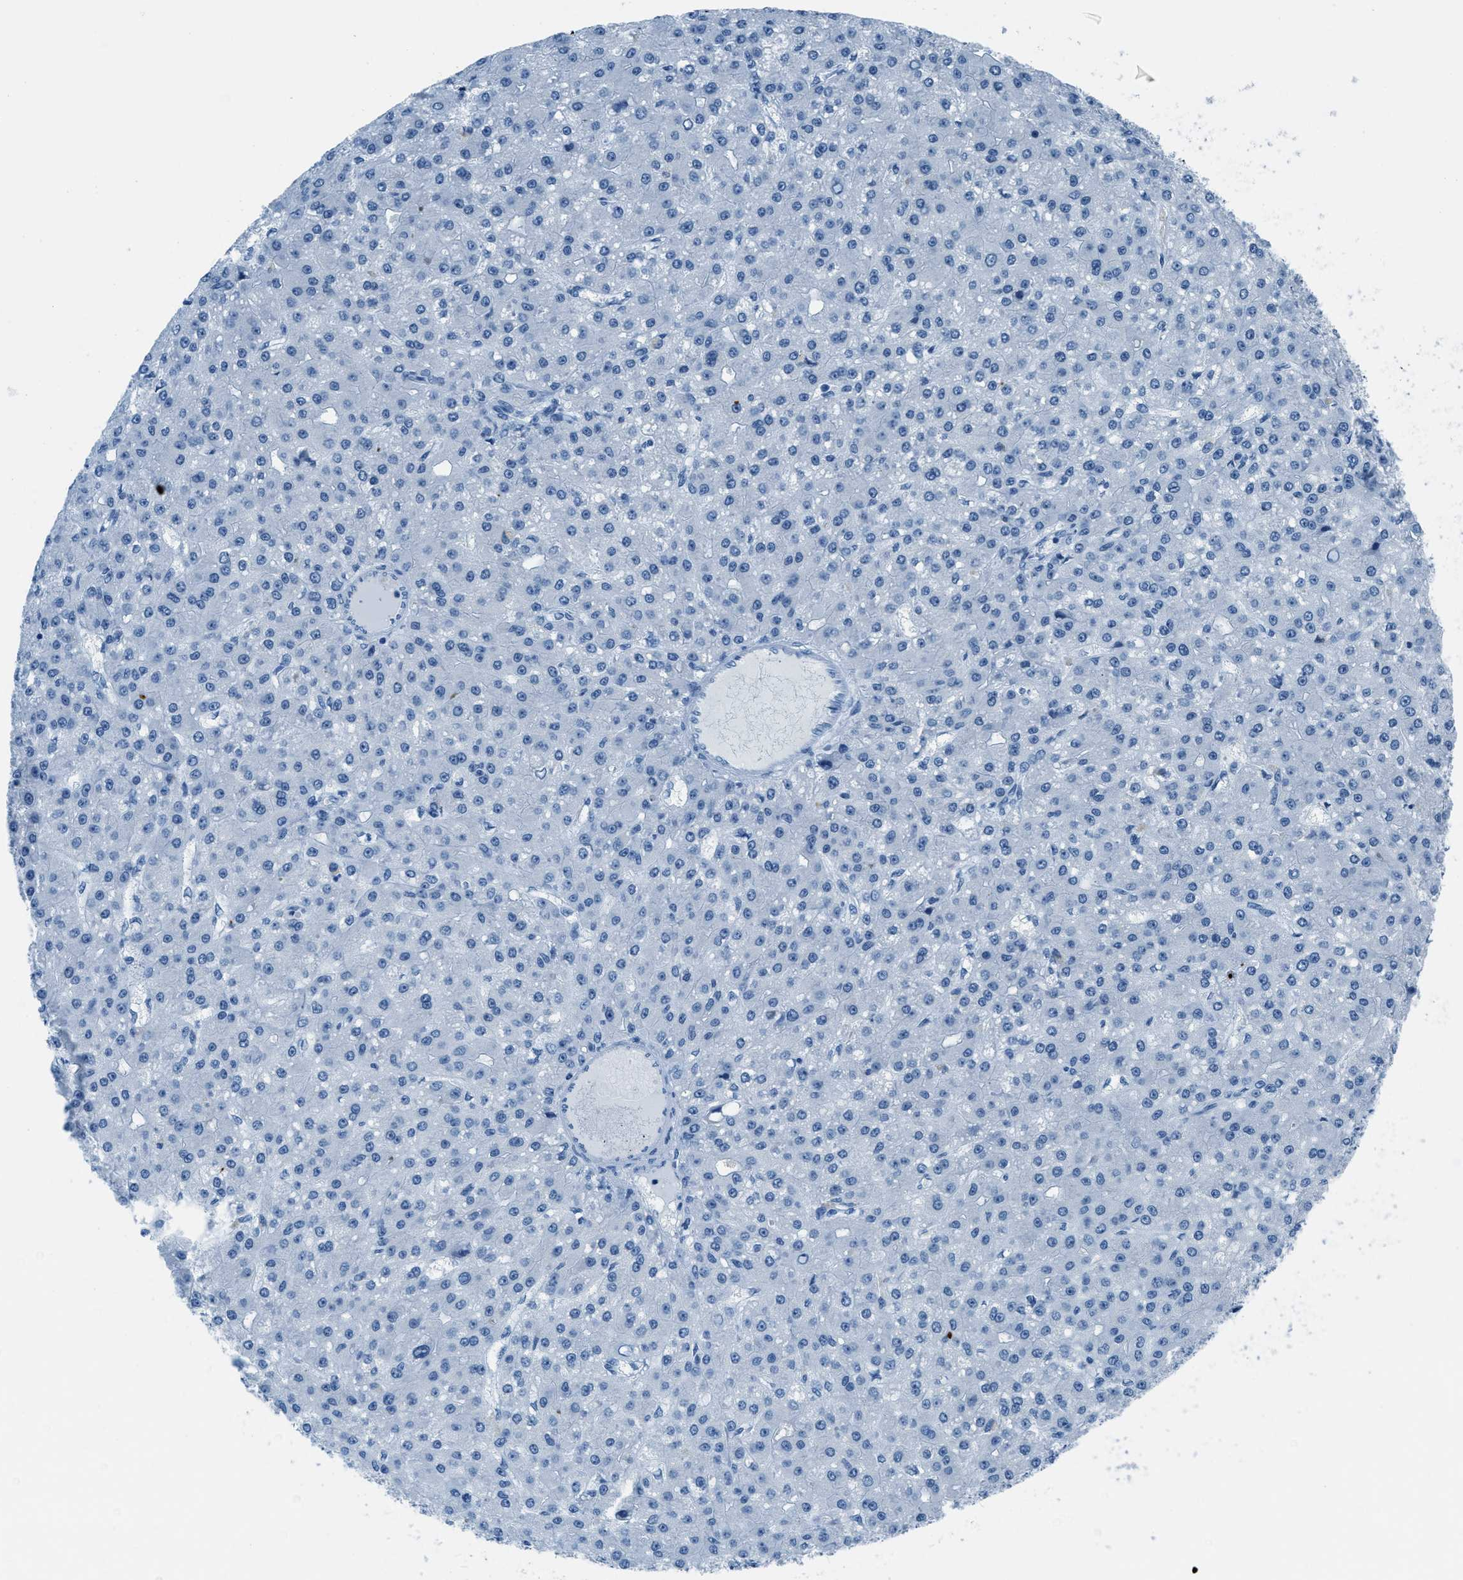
{"staining": {"intensity": "negative", "quantity": "none", "location": "none"}, "tissue": "liver cancer", "cell_type": "Tumor cells", "image_type": "cancer", "snomed": [{"axis": "morphology", "description": "Carcinoma, Hepatocellular, NOS"}, {"axis": "topography", "description": "Liver"}], "caption": "A histopathology image of hepatocellular carcinoma (liver) stained for a protein exhibits no brown staining in tumor cells.", "gene": "PLA2G2A", "patient": {"sex": "male", "age": 67}}